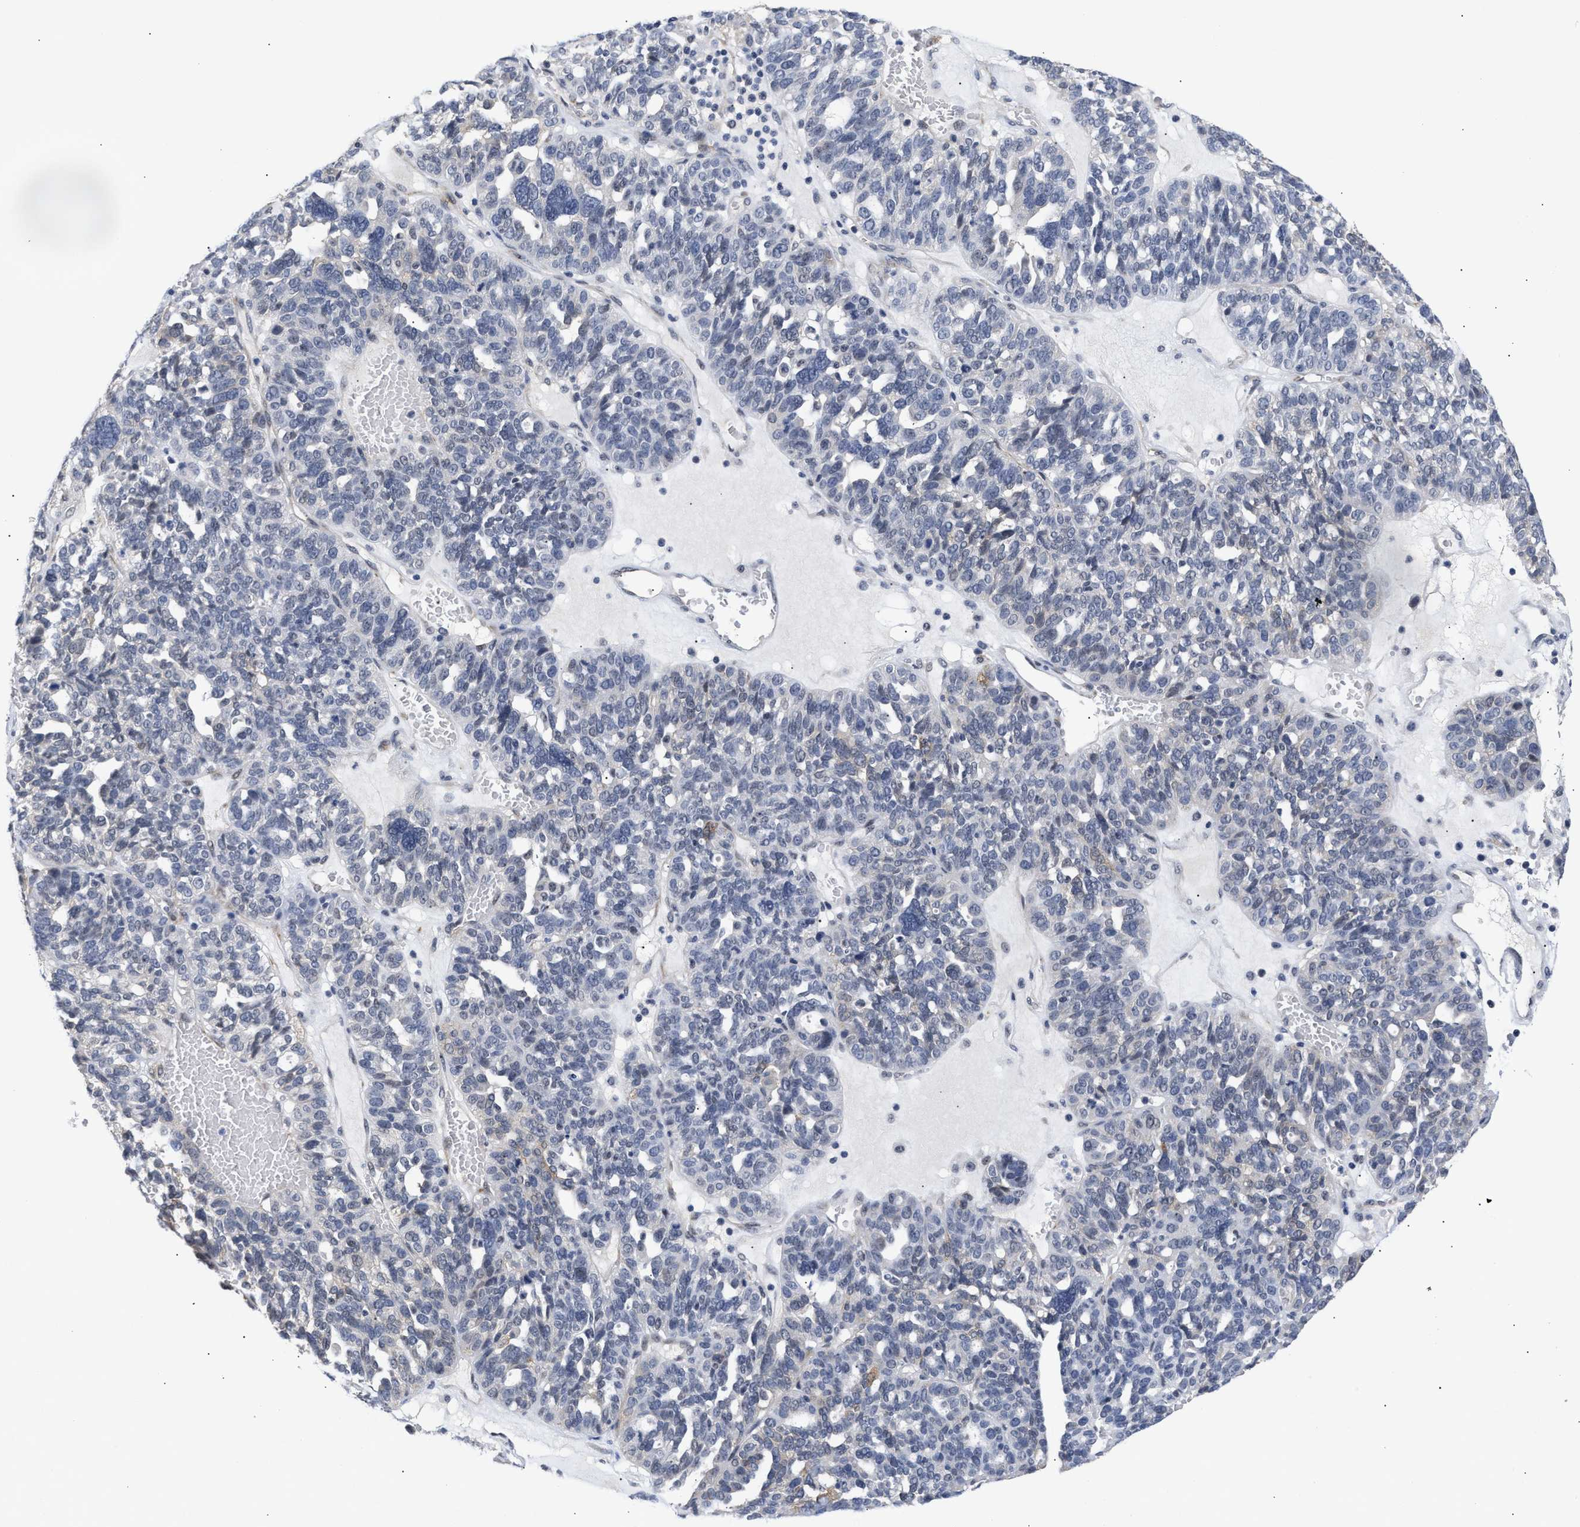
{"staining": {"intensity": "negative", "quantity": "none", "location": "none"}, "tissue": "ovarian cancer", "cell_type": "Tumor cells", "image_type": "cancer", "snomed": [{"axis": "morphology", "description": "Cystadenocarcinoma, serous, NOS"}, {"axis": "topography", "description": "Ovary"}], "caption": "High power microscopy photomicrograph of an IHC histopathology image of ovarian cancer (serous cystadenocarcinoma), revealing no significant staining in tumor cells. (DAB (3,3'-diaminobenzidine) immunohistochemistry with hematoxylin counter stain).", "gene": "AHNAK2", "patient": {"sex": "female", "age": 59}}